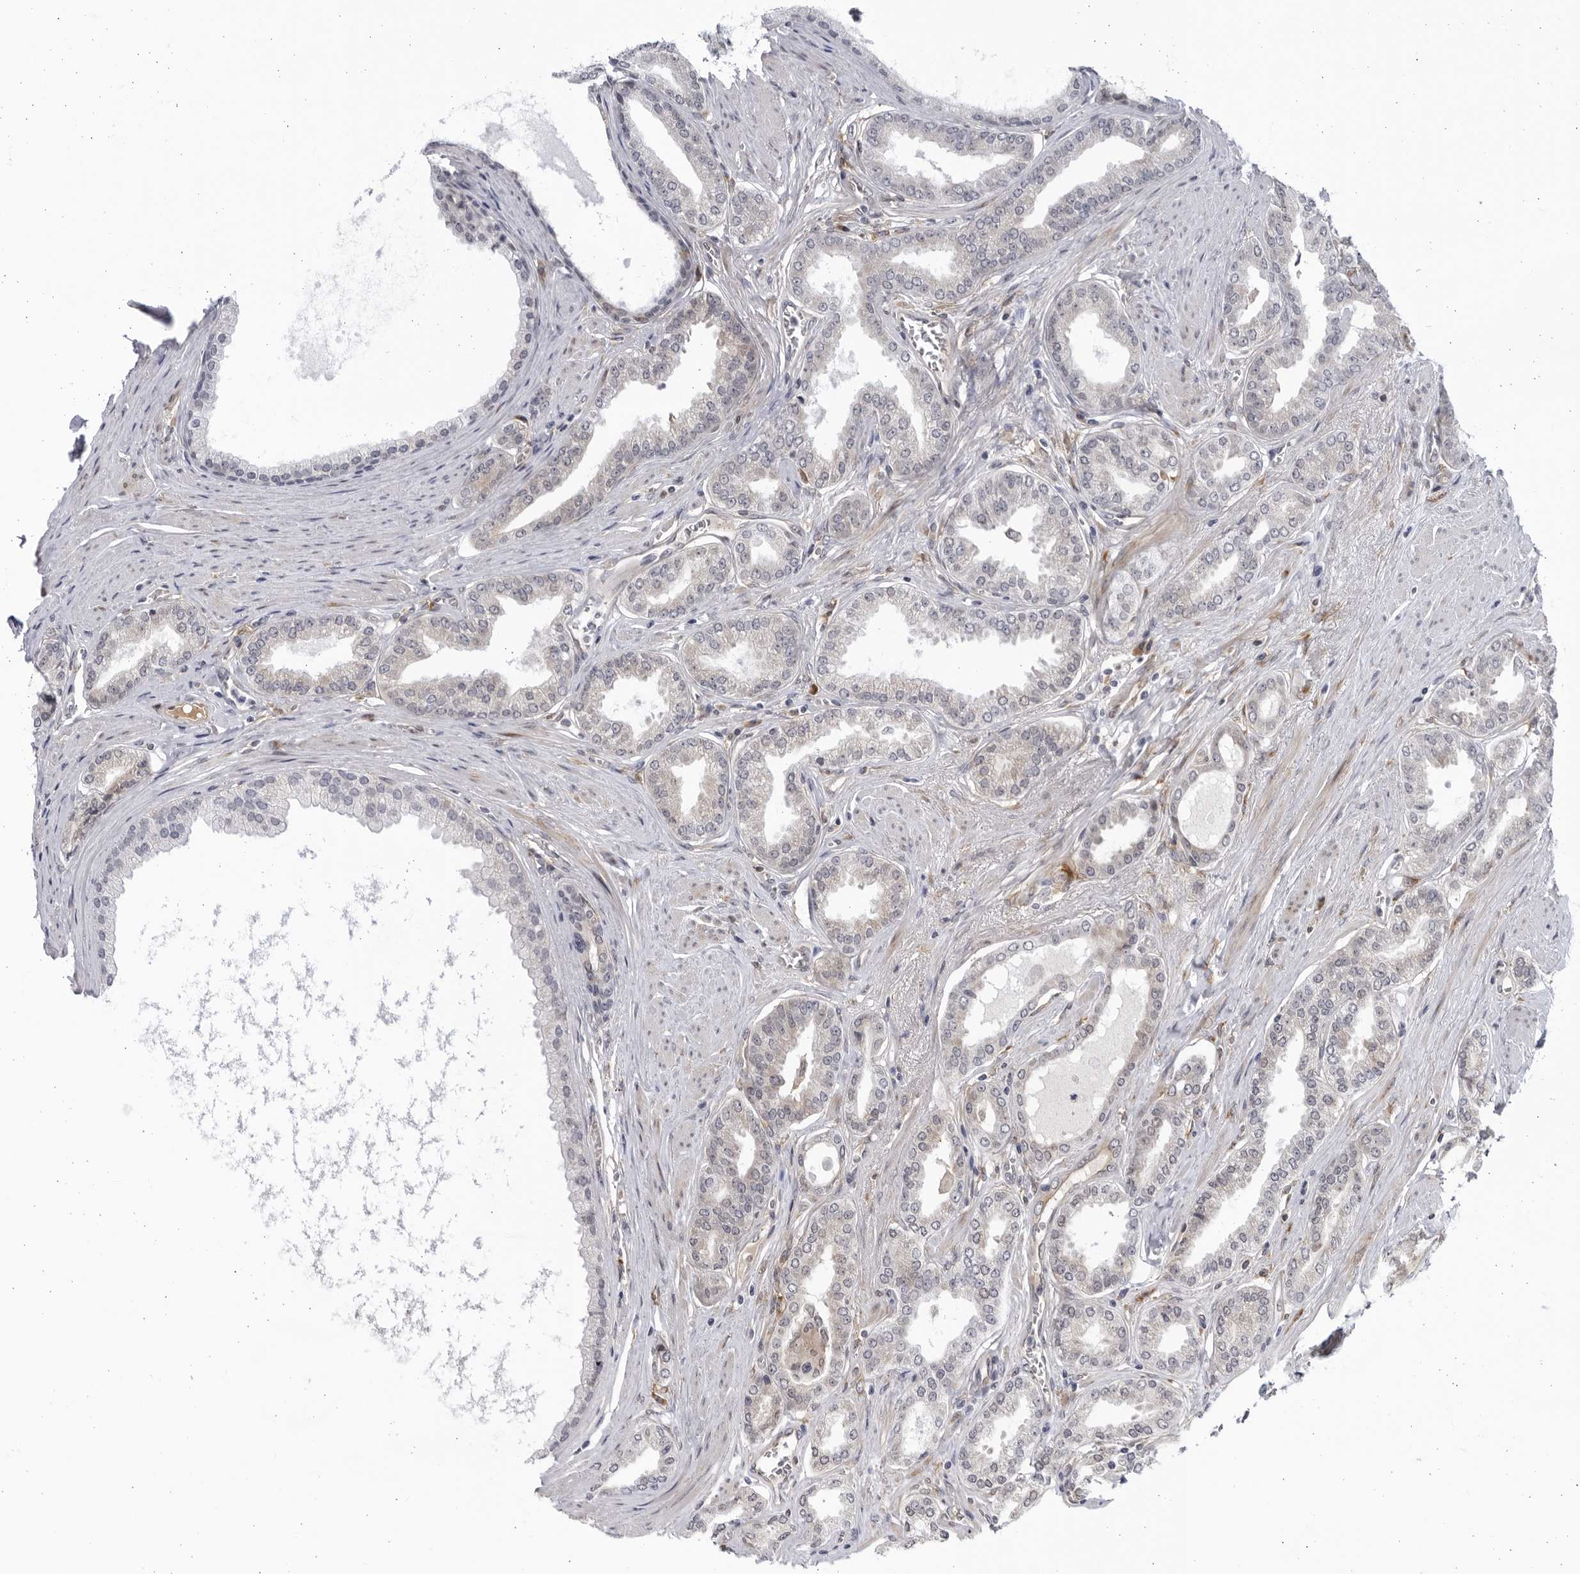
{"staining": {"intensity": "negative", "quantity": "none", "location": "none"}, "tissue": "prostate cancer", "cell_type": "Tumor cells", "image_type": "cancer", "snomed": [{"axis": "morphology", "description": "Adenocarcinoma, Low grade"}, {"axis": "topography", "description": "Prostate"}], "caption": "High magnification brightfield microscopy of prostate cancer (adenocarcinoma (low-grade)) stained with DAB (3,3'-diaminobenzidine) (brown) and counterstained with hematoxylin (blue): tumor cells show no significant expression.", "gene": "BMP2K", "patient": {"sex": "male", "age": 63}}